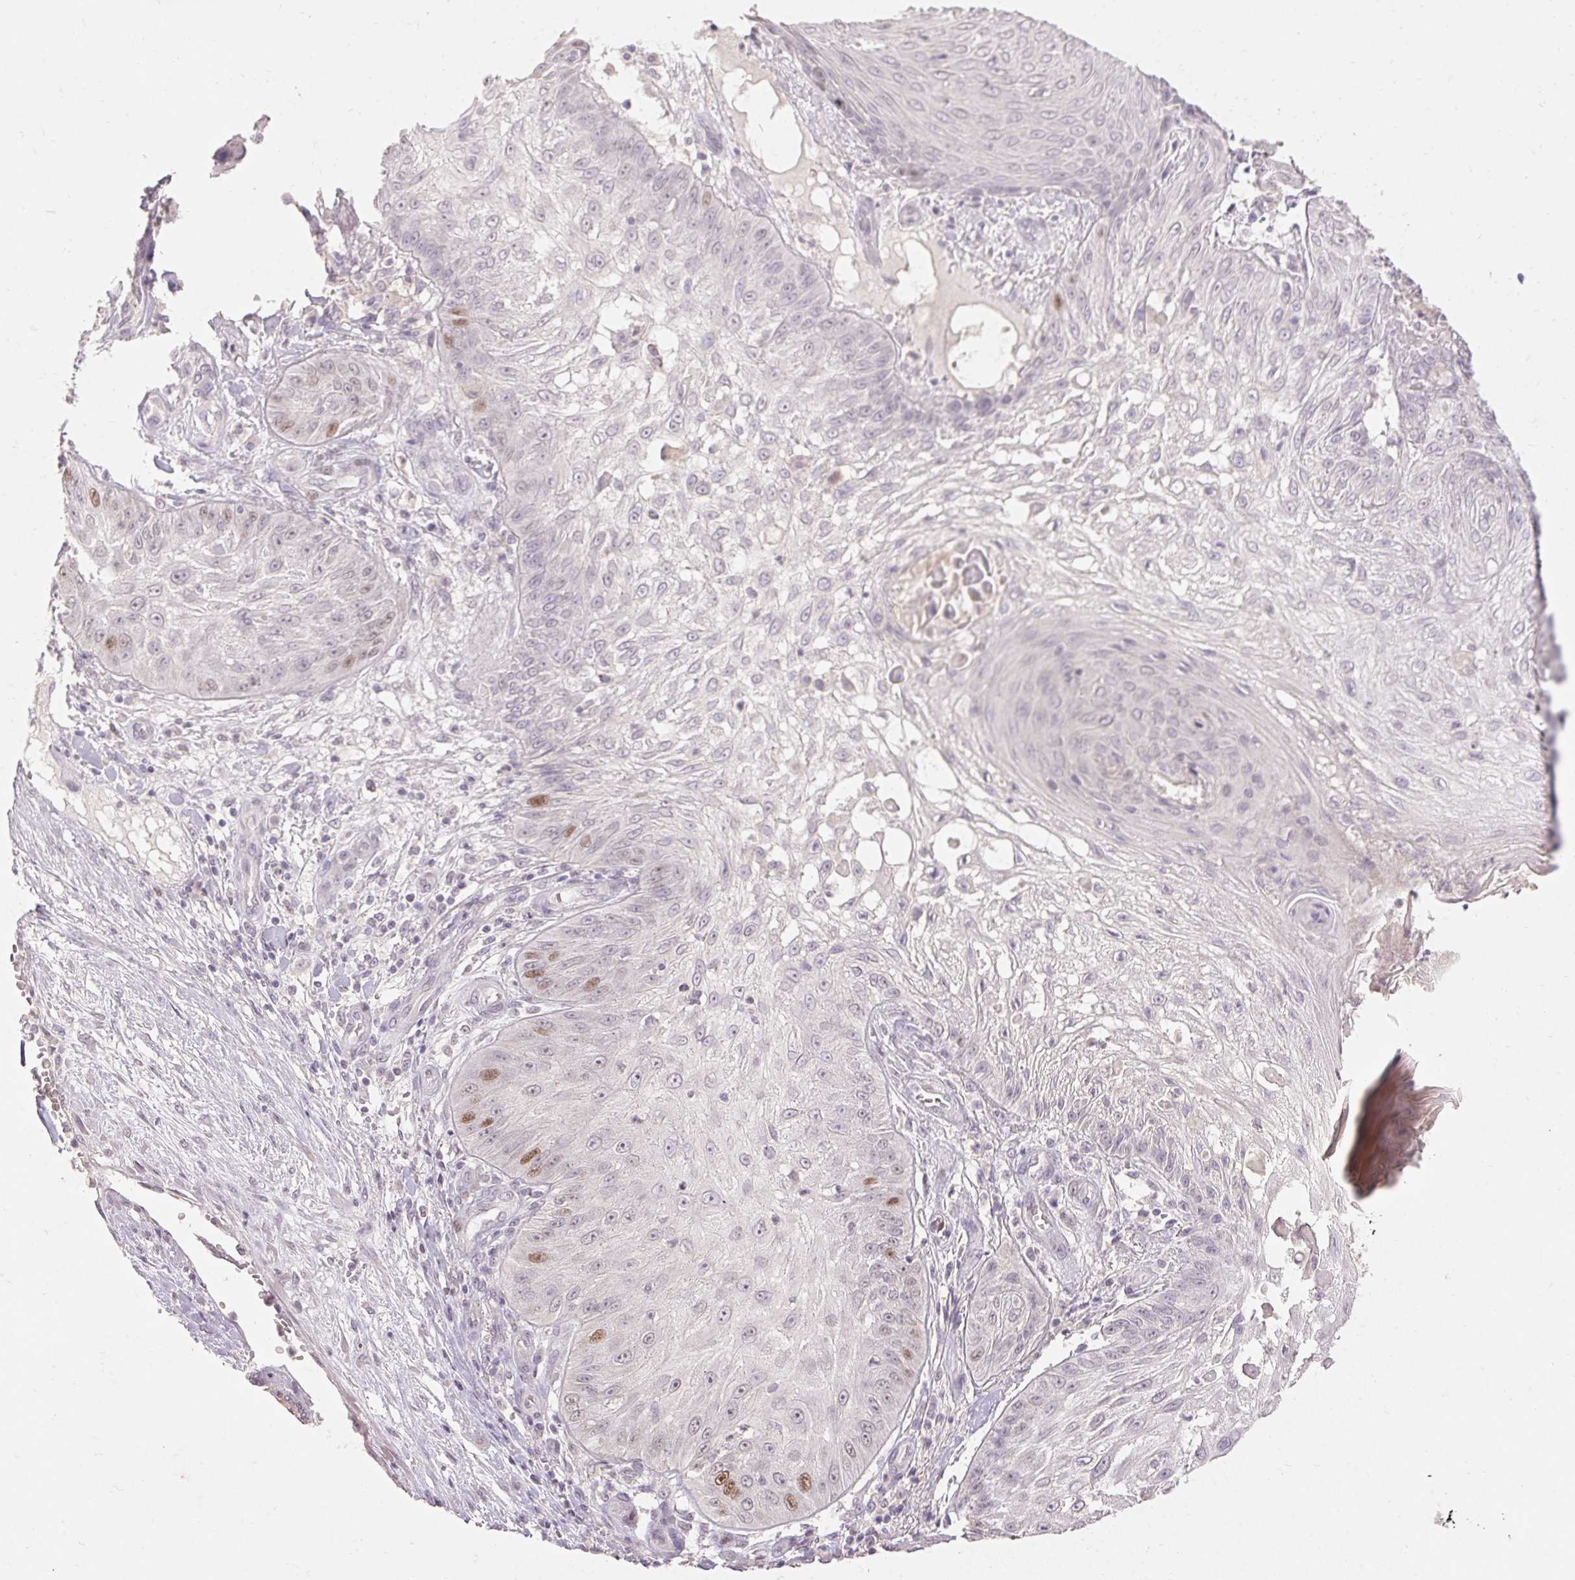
{"staining": {"intensity": "moderate", "quantity": "<25%", "location": "nuclear"}, "tissue": "skin cancer", "cell_type": "Tumor cells", "image_type": "cancer", "snomed": [{"axis": "morphology", "description": "Squamous cell carcinoma, NOS"}, {"axis": "topography", "description": "Skin"}], "caption": "Skin cancer stained for a protein displays moderate nuclear positivity in tumor cells.", "gene": "SKP2", "patient": {"sex": "male", "age": 70}}